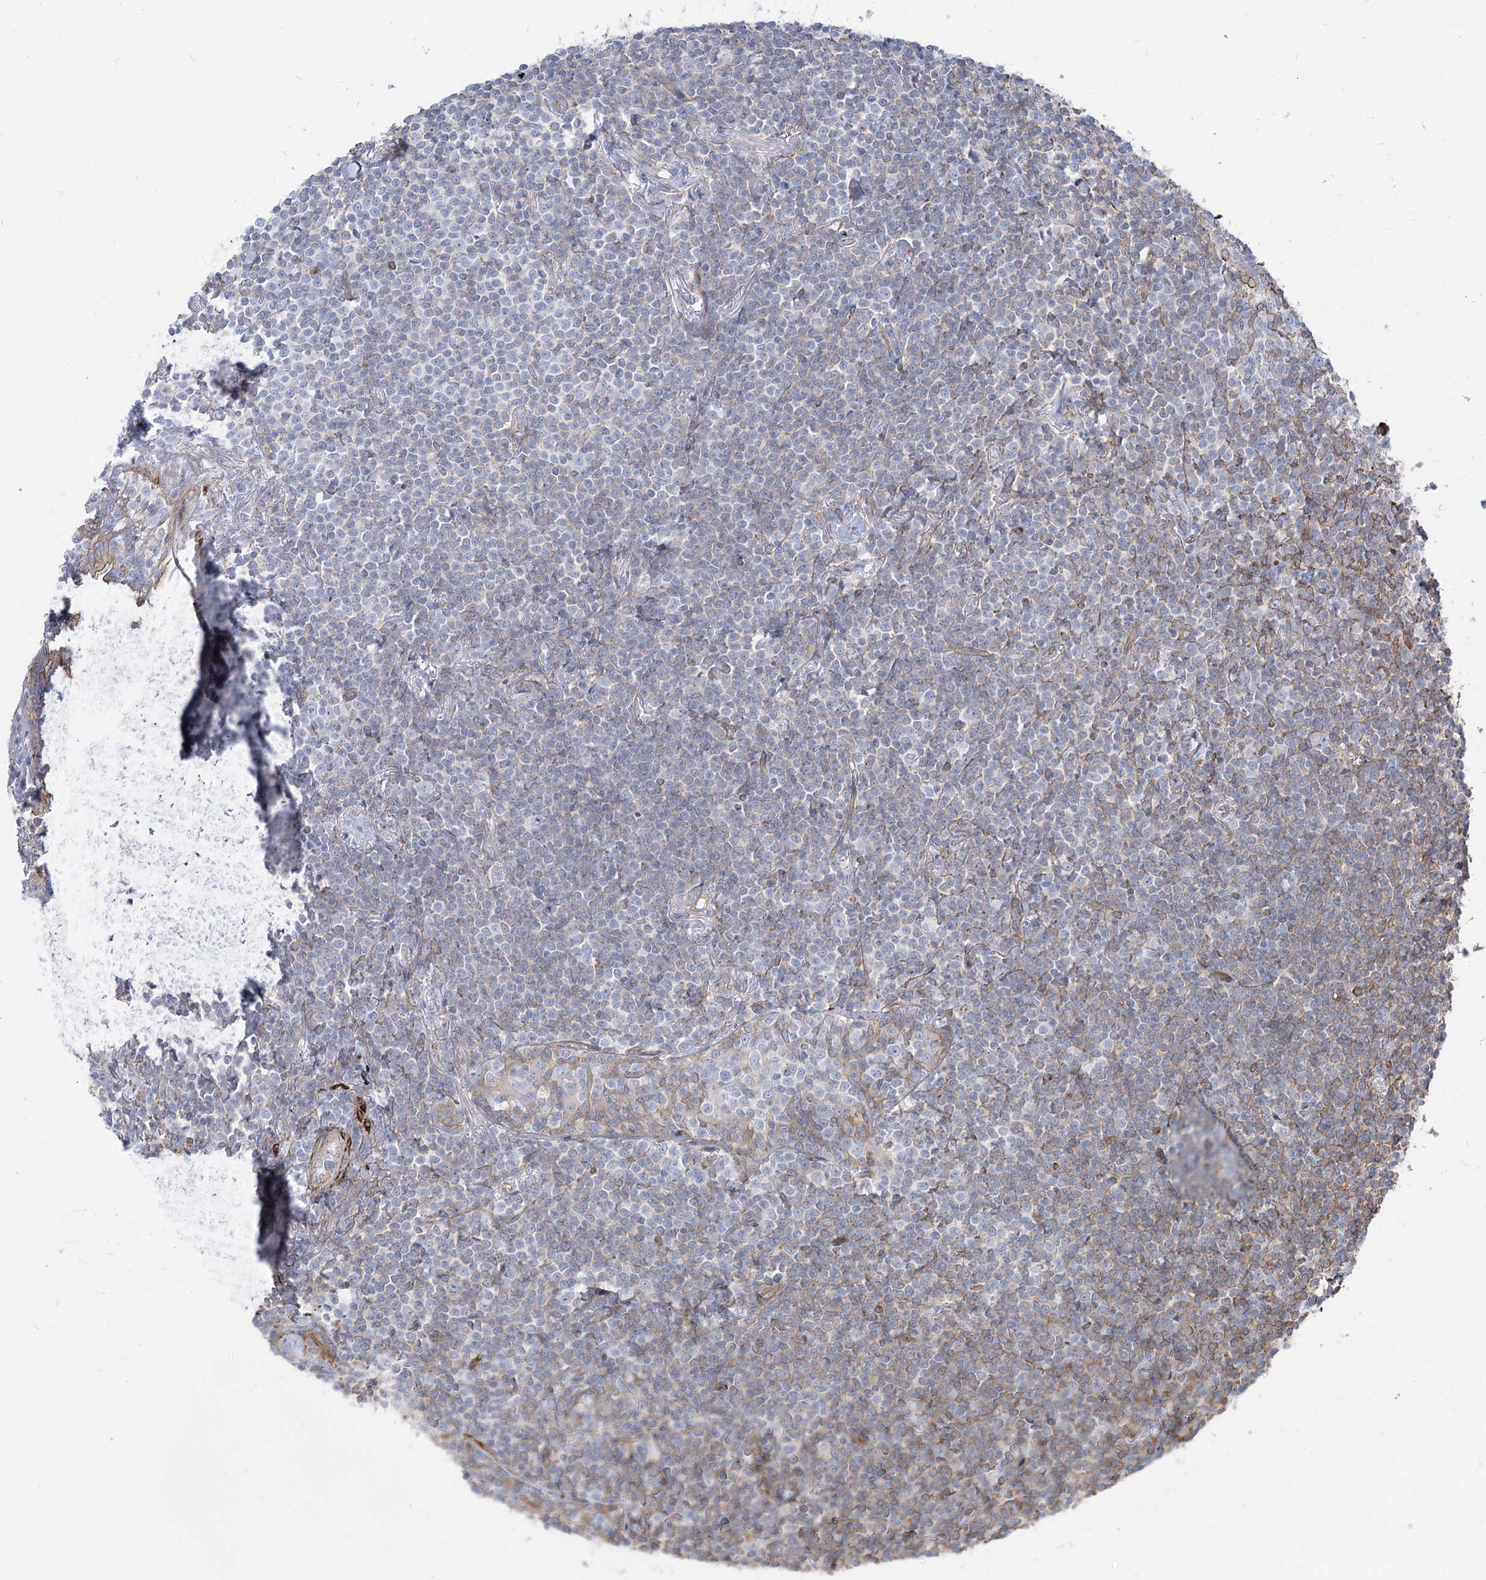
{"staining": {"intensity": "negative", "quantity": "none", "location": "none"}, "tissue": "lymphoma", "cell_type": "Tumor cells", "image_type": "cancer", "snomed": [{"axis": "morphology", "description": "Malignant lymphoma, non-Hodgkin's type, Low grade"}, {"axis": "topography", "description": "Lung"}], "caption": "Protein analysis of lymphoma reveals no significant positivity in tumor cells.", "gene": "PLEKHA5", "patient": {"sex": "female", "age": 71}}